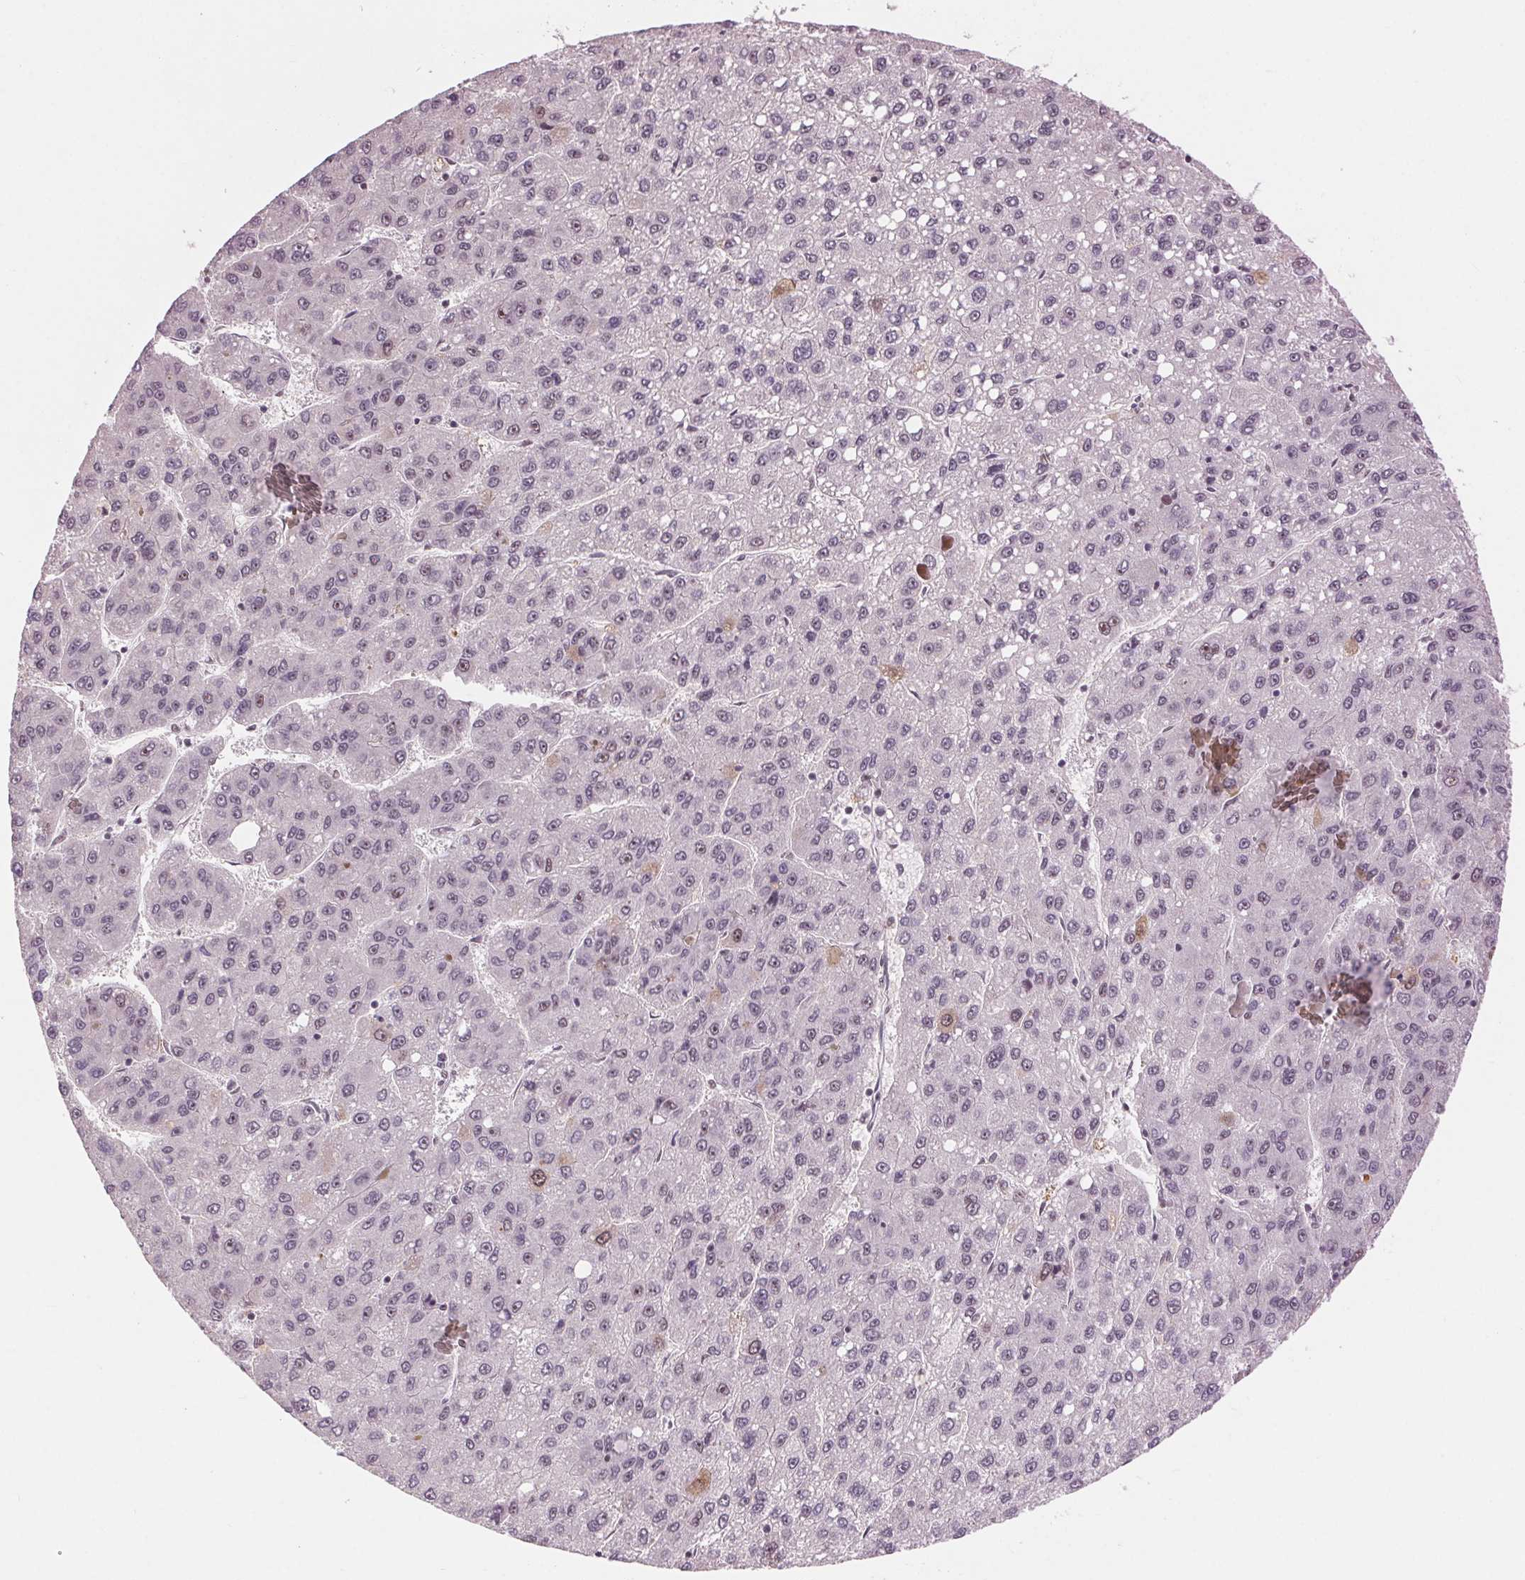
{"staining": {"intensity": "negative", "quantity": "none", "location": "none"}, "tissue": "liver cancer", "cell_type": "Tumor cells", "image_type": "cancer", "snomed": [{"axis": "morphology", "description": "Carcinoma, Hepatocellular, NOS"}, {"axis": "topography", "description": "Liver"}], "caption": "A high-resolution micrograph shows IHC staining of liver cancer, which demonstrates no significant expression in tumor cells.", "gene": "CD2BP2", "patient": {"sex": "female", "age": 82}}